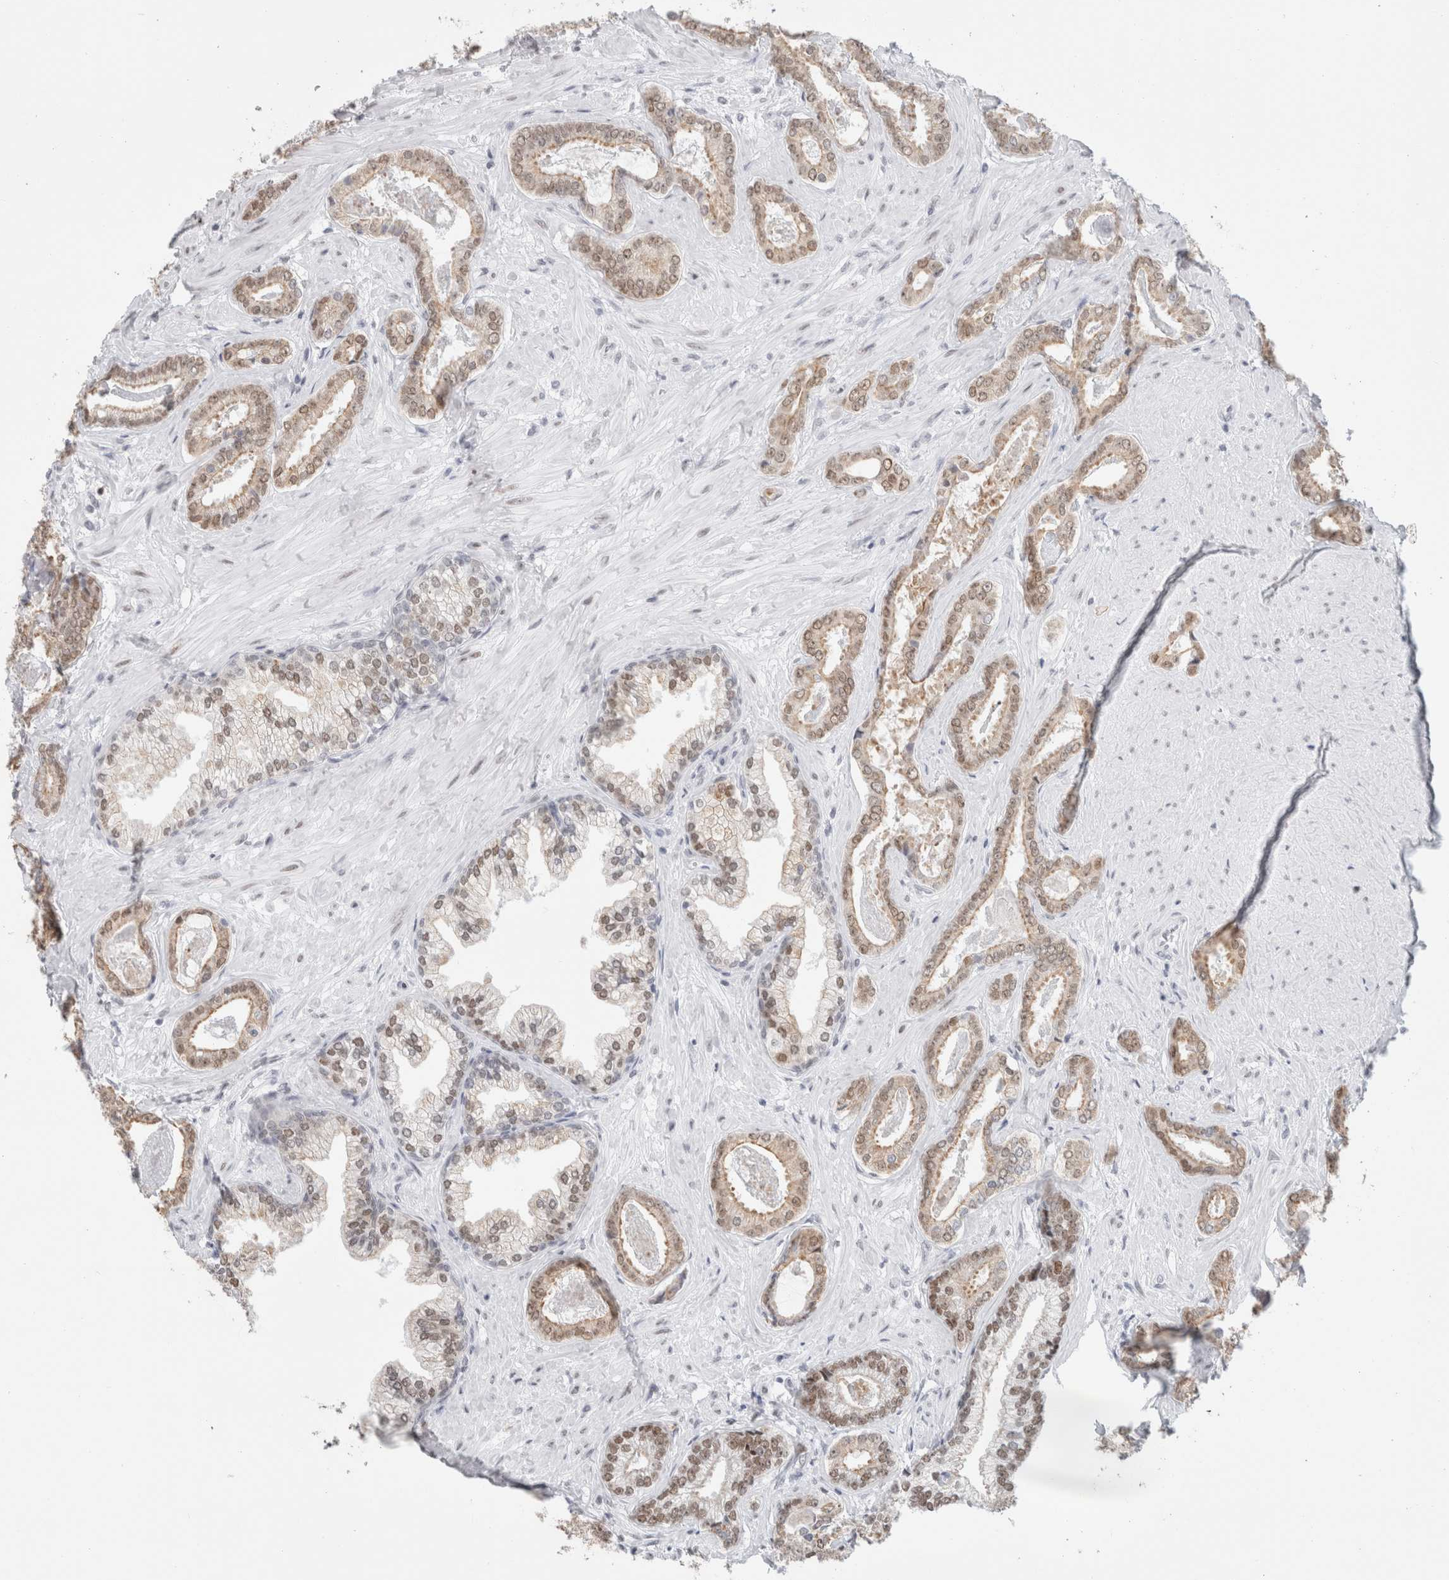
{"staining": {"intensity": "weak", "quantity": ">75%", "location": "nuclear"}, "tissue": "prostate cancer", "cell_type": "Tumor cells", "image_type": "cancer", "snomed": [{"axis": "morphology", "description": "Adenocarcinoma, Low grade"}, {"axis": "topography", "description": "Prostate"}], "caption": "Brown immunohistochemical staining in human prostate cancer (low-grade adenocarcinoma) displays weak nuclear staining in approximately >75% of tumor cells.", "gene": "SMARCC1", "patient": {"sex": "male", "age": 71}}